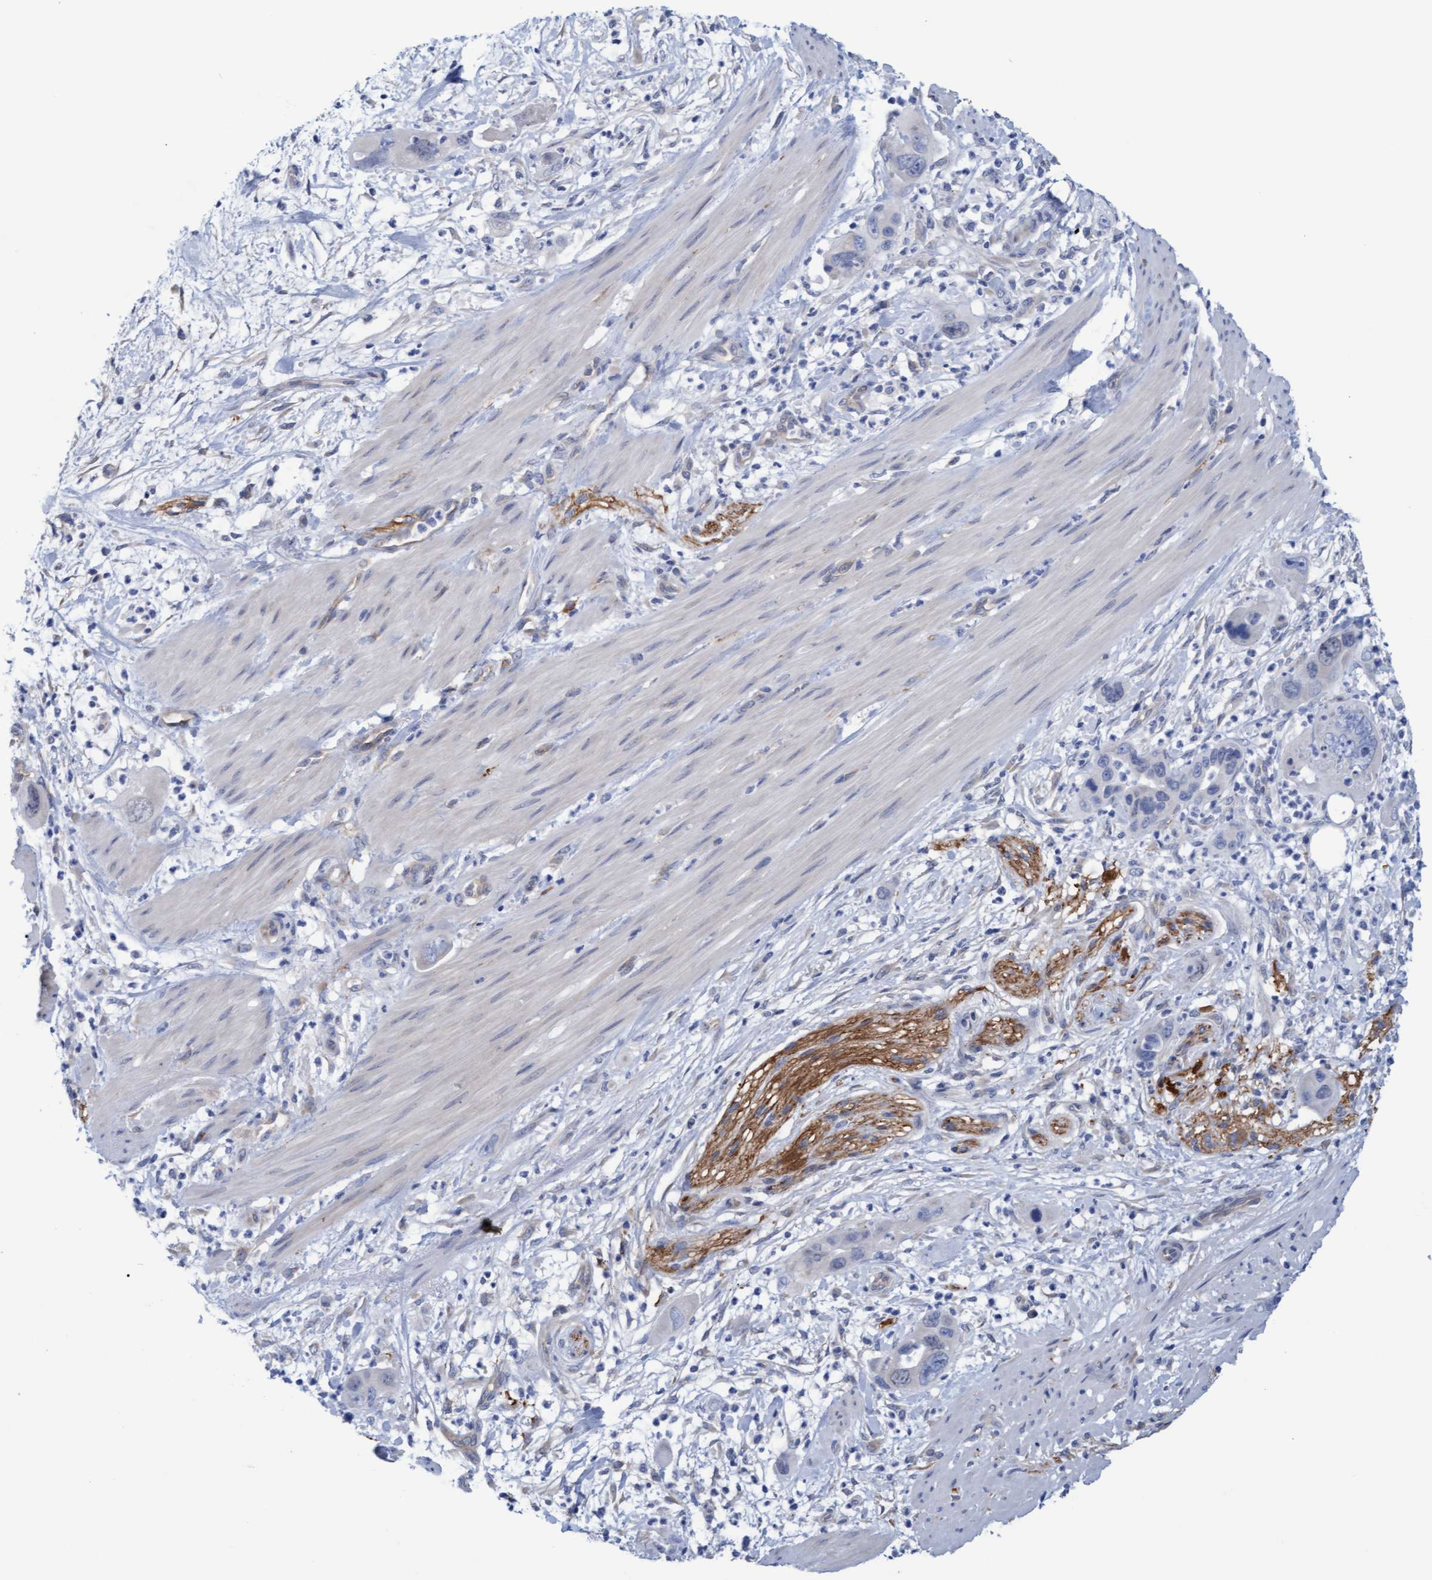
{"staining": {"intensity": "negative", "quantity": "none", "location": "none"}, "tissue": "pancreatic cancer", "cell_type": "Tumor cells", "image_type": "cancer", "snomed": [{"axis": "morphology", "description": "Adenocarcinoma, NOS"}, {"axis": "topography", "description": "Pancreas"}], "caption": "Immunohistochemistry micrograph of human pancreatic cancer (adenocarcinoma) stained for a protein (brown), which reveals no expression in tumor cells.", "gene": "STXBP1", "patient": {"sex": "female", "age": 71}}